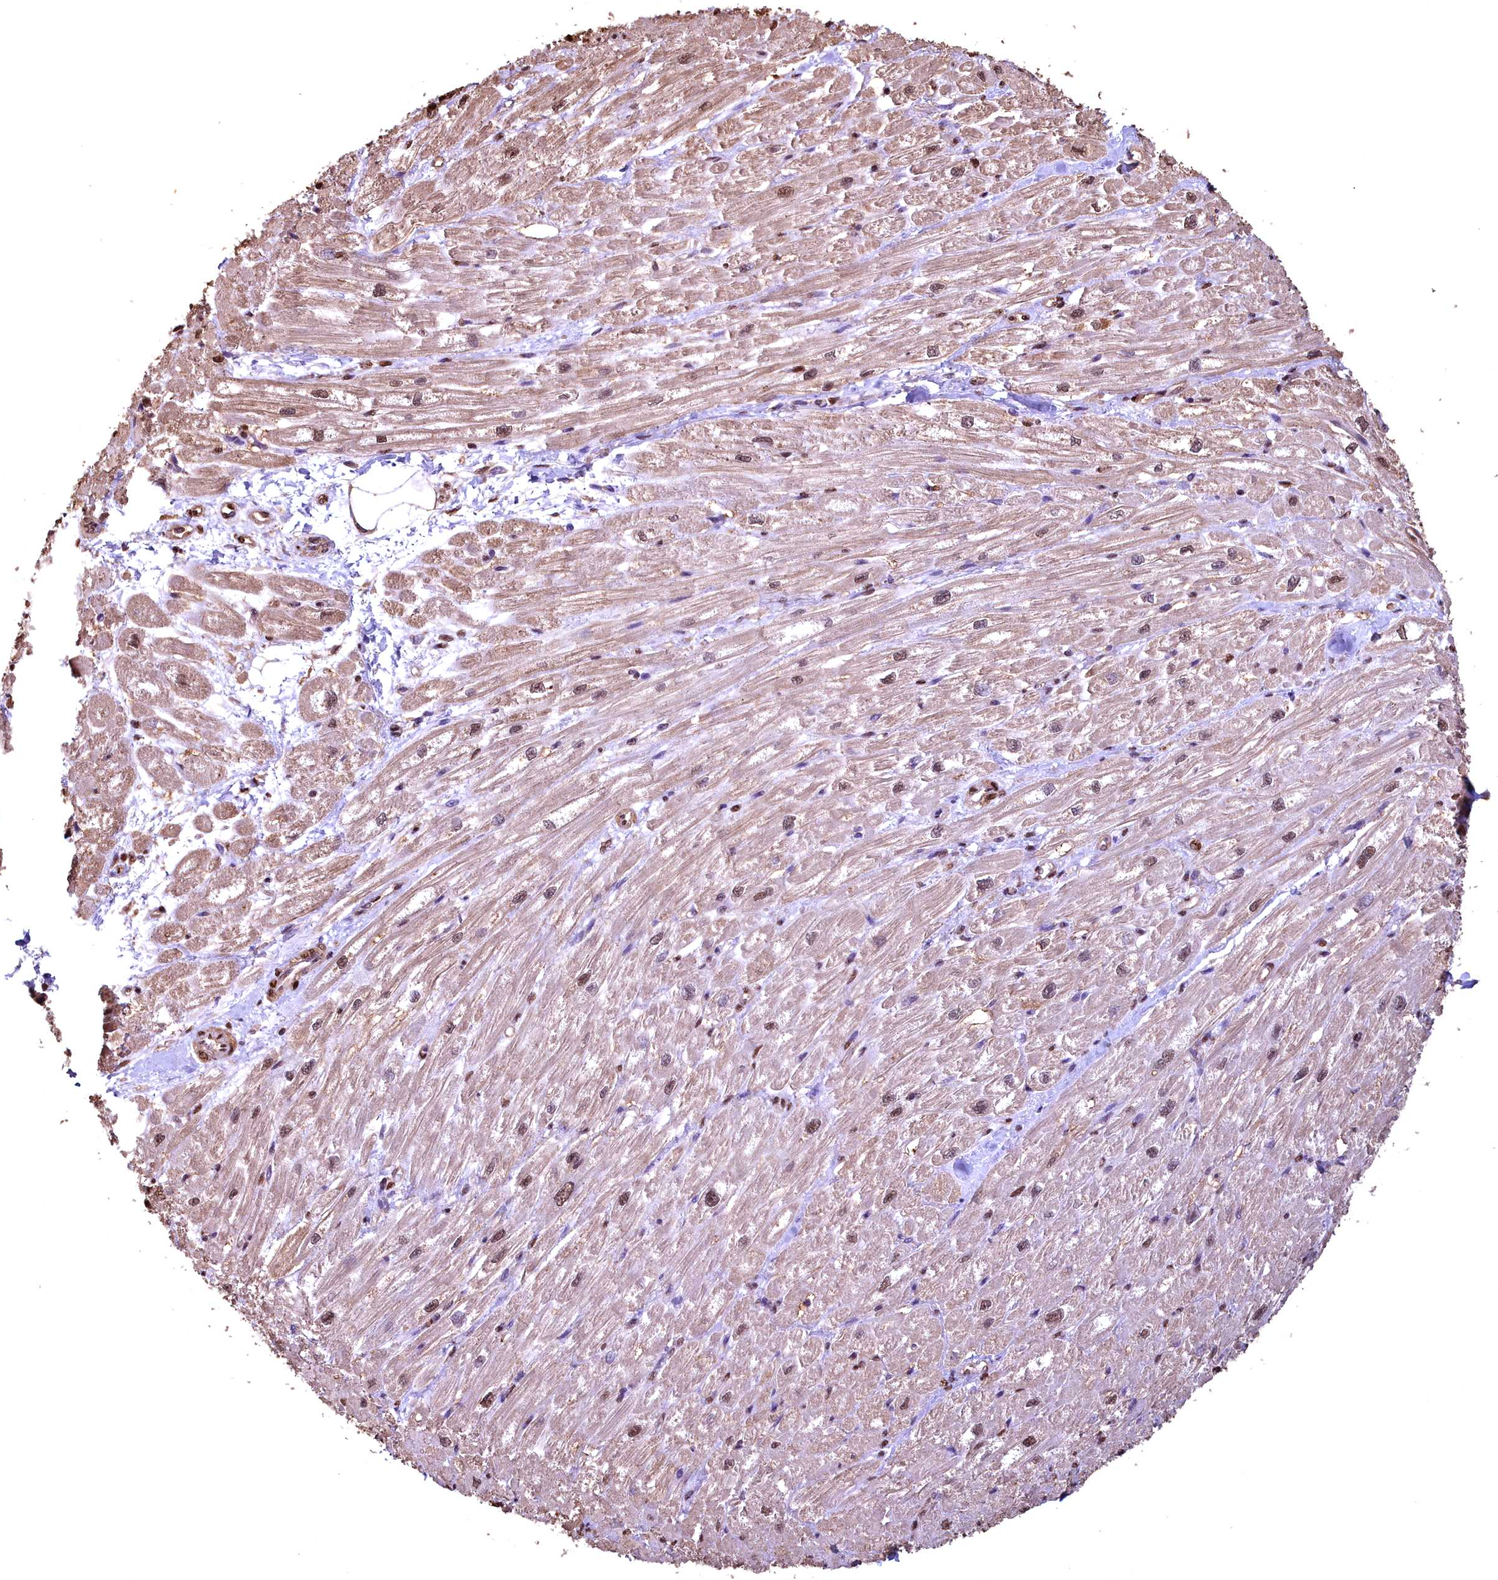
{"staining": {"intensity": "moderate", "quantity": ">75%", "location": "cytoplasmic/membranous,nuclear"}, "tissue": "heart muscle", "cell_type": "Cardiomyocytes", "image_type": "normal", "snomed": [{"axis": "morphology", "description": "Normal tissue, NOS"}, {"axis": "topography", "description": "Heart"}], "caption": "This image exhibits immunohistochemistry (IHC) staining of normal human heart muscle, with medium moderate cytoplasmic/membranous,nuclear positivity in about >75% of cardiomyocytes.", "gene": "GAPDH", "patient": {"sex": "male", "age": 65}}